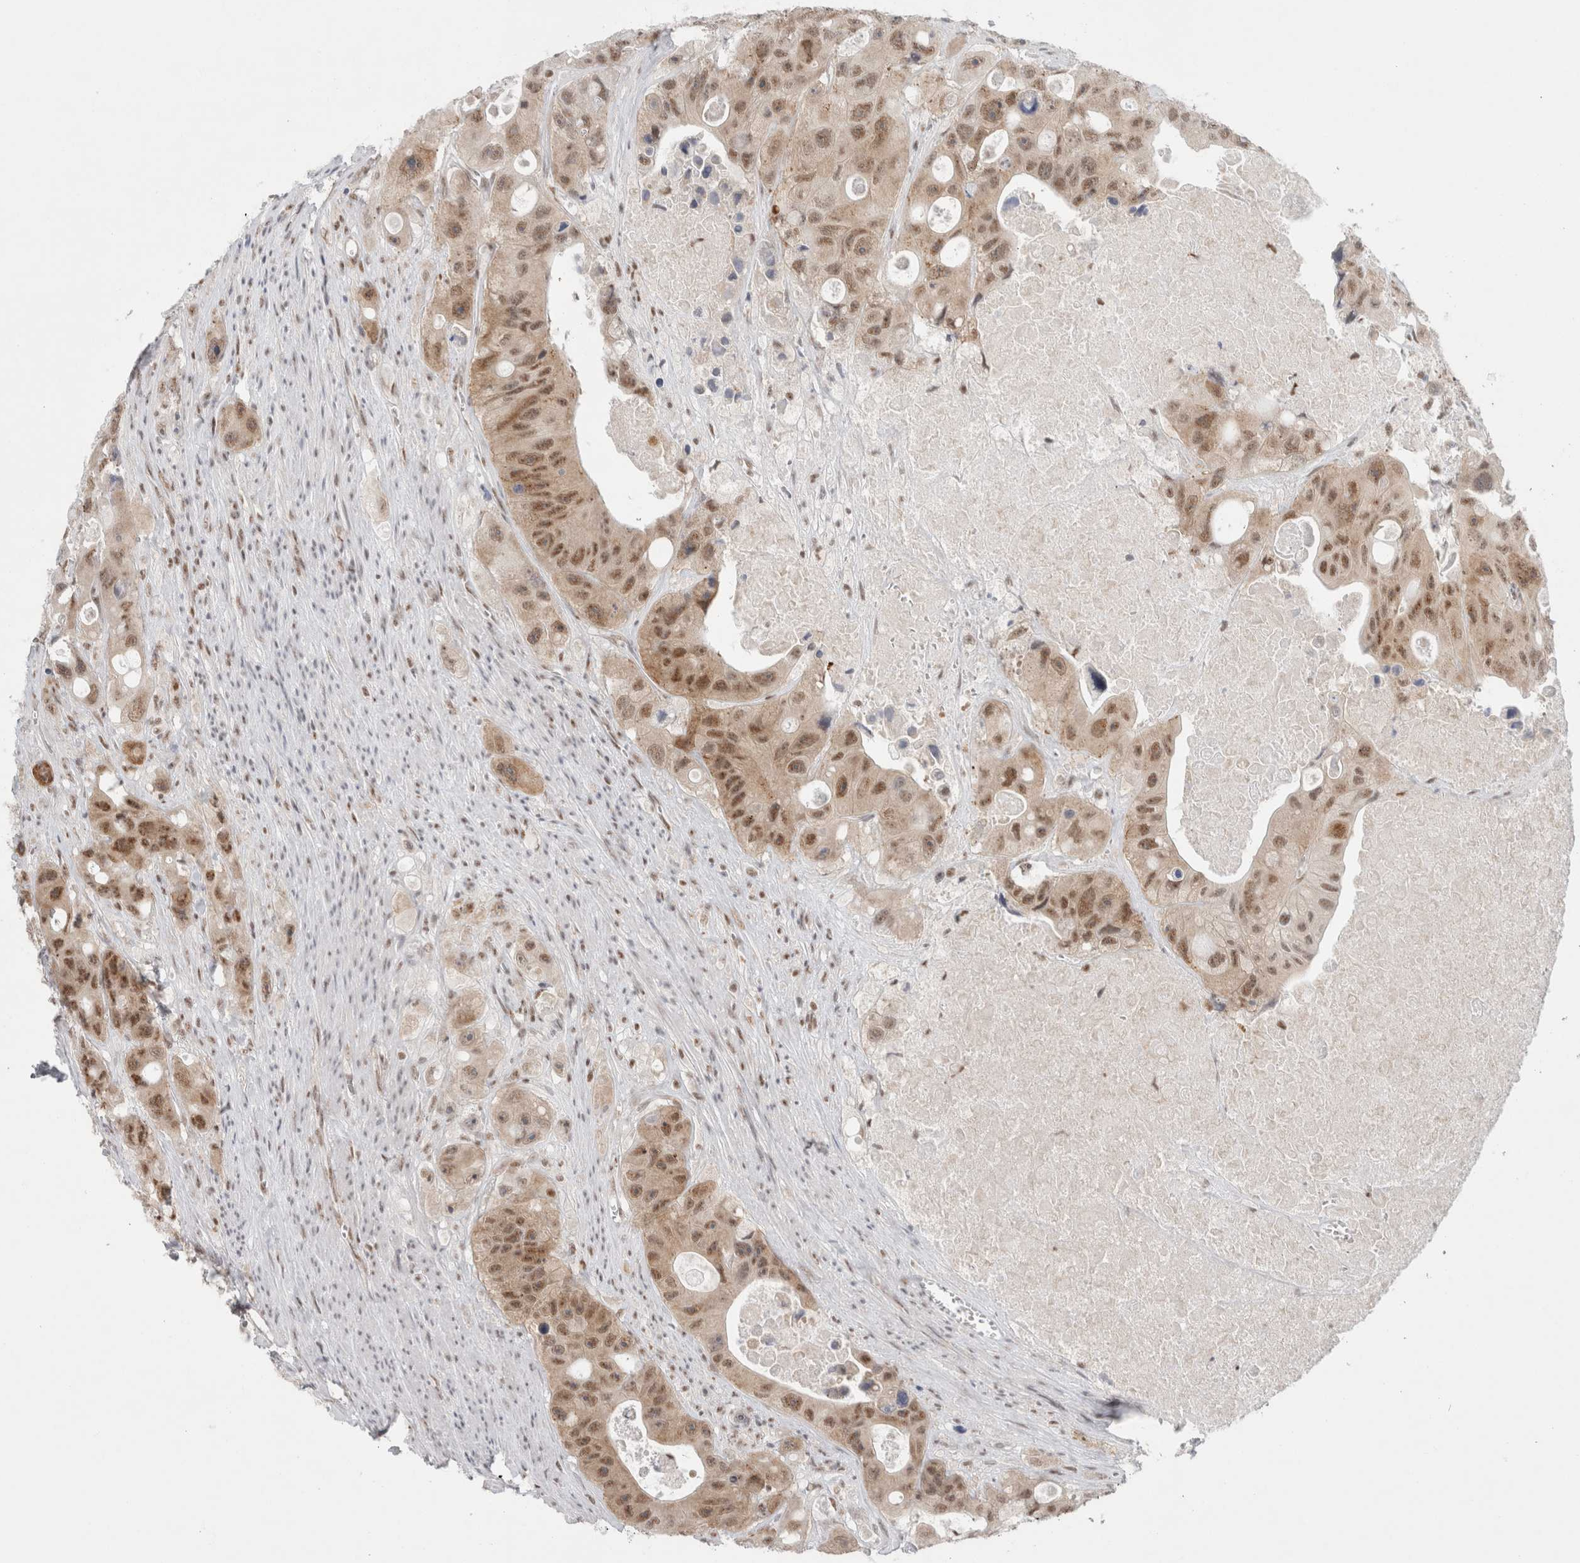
{"staining": {"intensity": "moderate", "quantity": ">75%", "location": "nuclear"}, "tissue": "colorectal cancer", "cell_type": "Tumor cells", "image_type": "cancer", "snomed": [{"axis": "morphology", "description": "Adenocarcinoma, NOS"}, {"axis": "topography", "description": "Colon"}], "caption": "IHC staining of colorectal cancer (adenocarcinoma), which exhibits medium levels of moderate nuclear positivity in approximately >75% of tumor cells indicating moderate nuclear protein staining. The staining was performed using DAB (brown) for protein detection and nuclei were counterstained in hematoxylin (blue).", "gene": "TRMT12", "patient": {"sex": "female", "age": 46}}